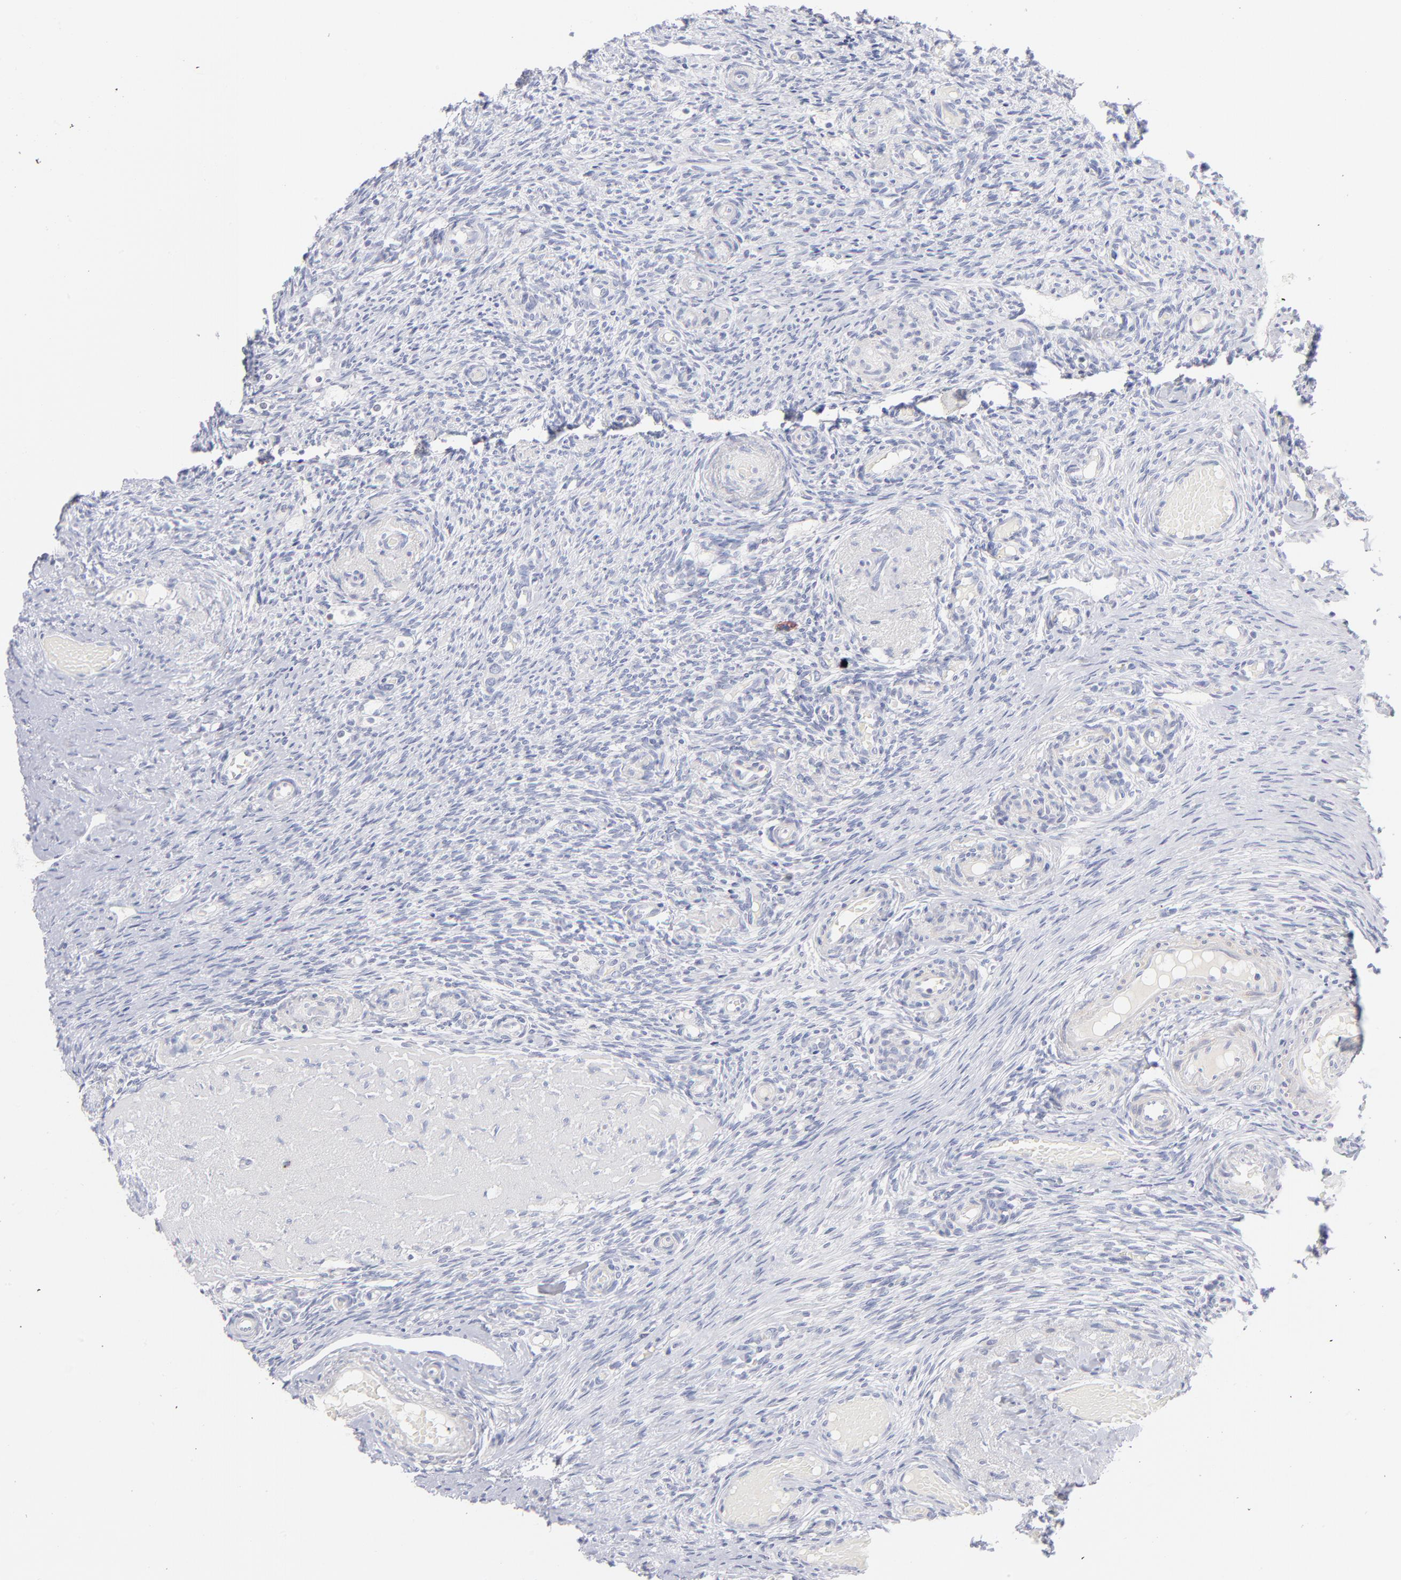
{"staining": {"intensity": "negative", "quantity": "none", "location": "none"}, "tissue": "ovary", "cell_type": "Ovarian stroma cells", "image_type": "normal", "snomed": [{"axis": "morphology", "description": "Normal tissue, NOS"}, {"axis": "topography", "description": "Ovary"}], "caption": "Ovary stained for a protein using immunohistochemistry reveals no expression ovarian stroma cells.", "gene": "MTHFD2", "patient": {"sex": "female", "age": 60}}